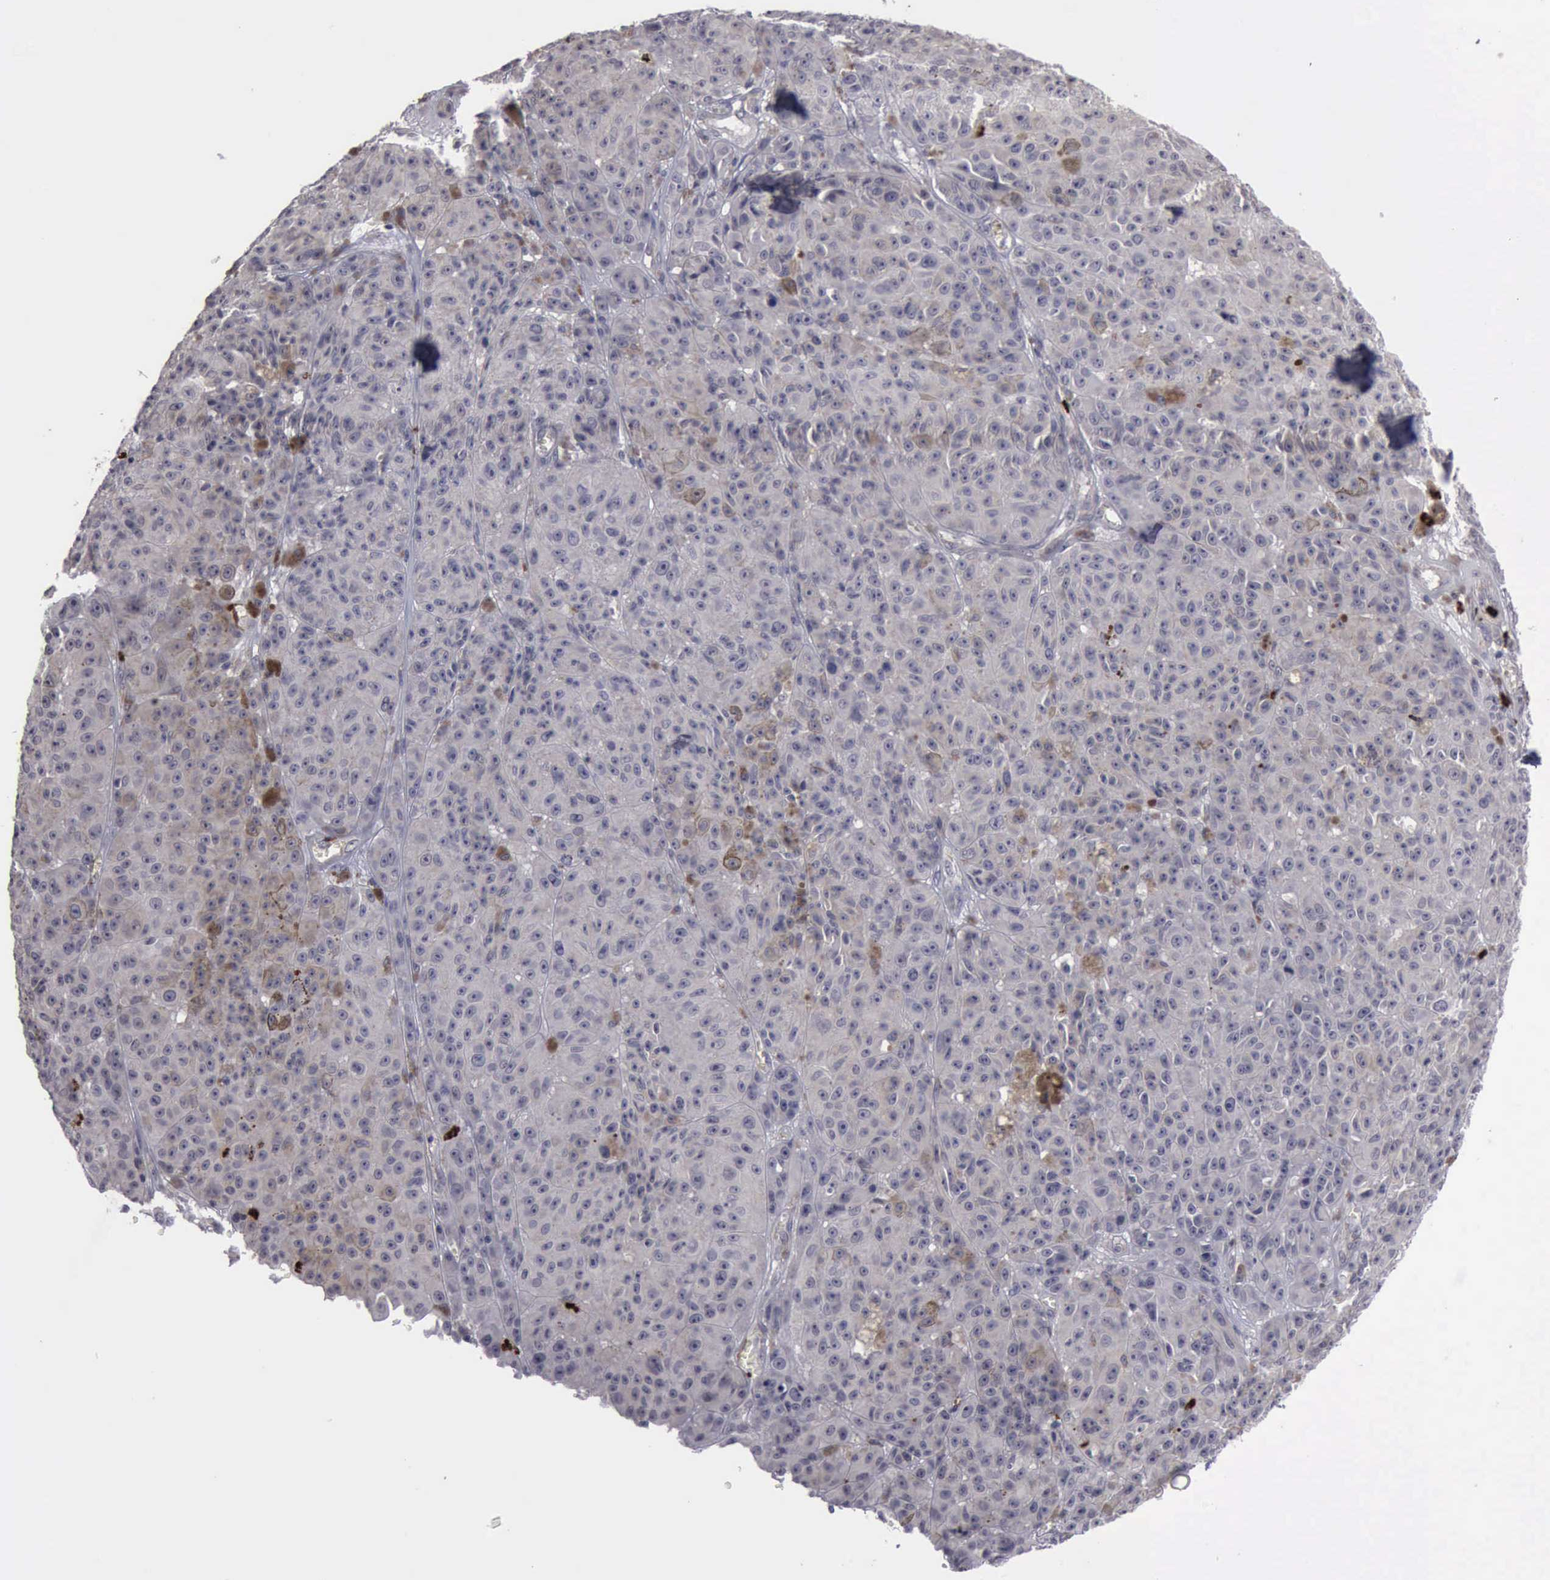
{"staining": {"intensity": "negative", "quantity": "none", "location": "none"}, "tissue": "melanoma", "cell_type": "Tumor cells", "image_type": "cancer", "snomed": [{"axis": "morphology", "description": "Malignant melanoma, NOS"}, {"axis": "topography", "description": "Skin"}], "caption": "An IHC histopathology image of melanoma is shown. There is no staining in tumor cells of melanoma.", "gene": "MMP9", "patient": {"sex": "male", "age": 40}}